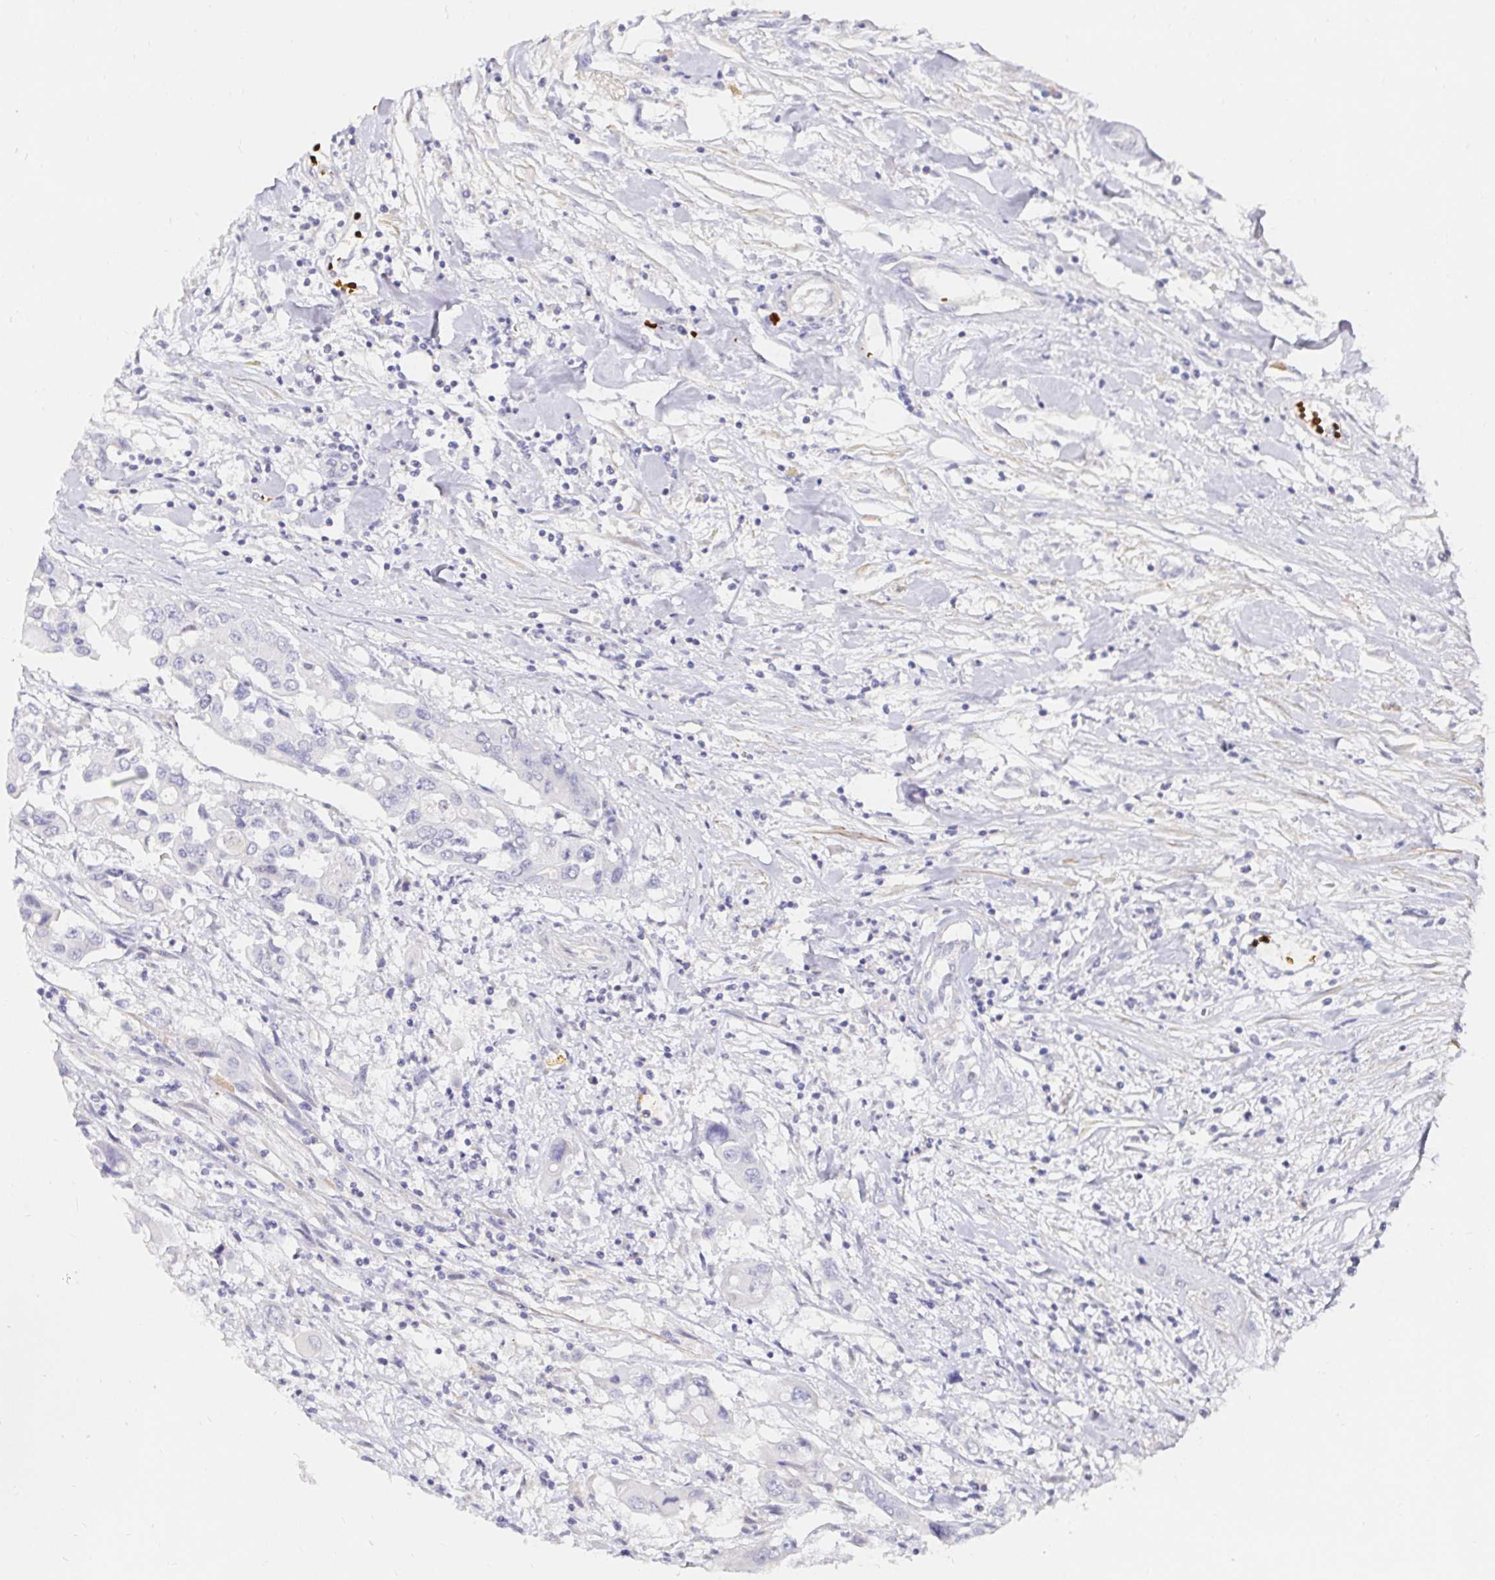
{"staining": {"intensity": "negative", "quantity": "none", "location": "none"}, "tissue": "colorectal cancer", "cell_type": "Tumor cells", "image_type": "cancer", "snomed": [{"axis": "morphology", "description": "Adenocarcinoma, NOS"}, {"axis": "topography", "description": "Colon"}], "caption": "Tumor cells are negative for protein expression in human adenocarcinoma (colorectal).", "gene": "FGF21", "patient": {"sex": "male", "age": 77}}